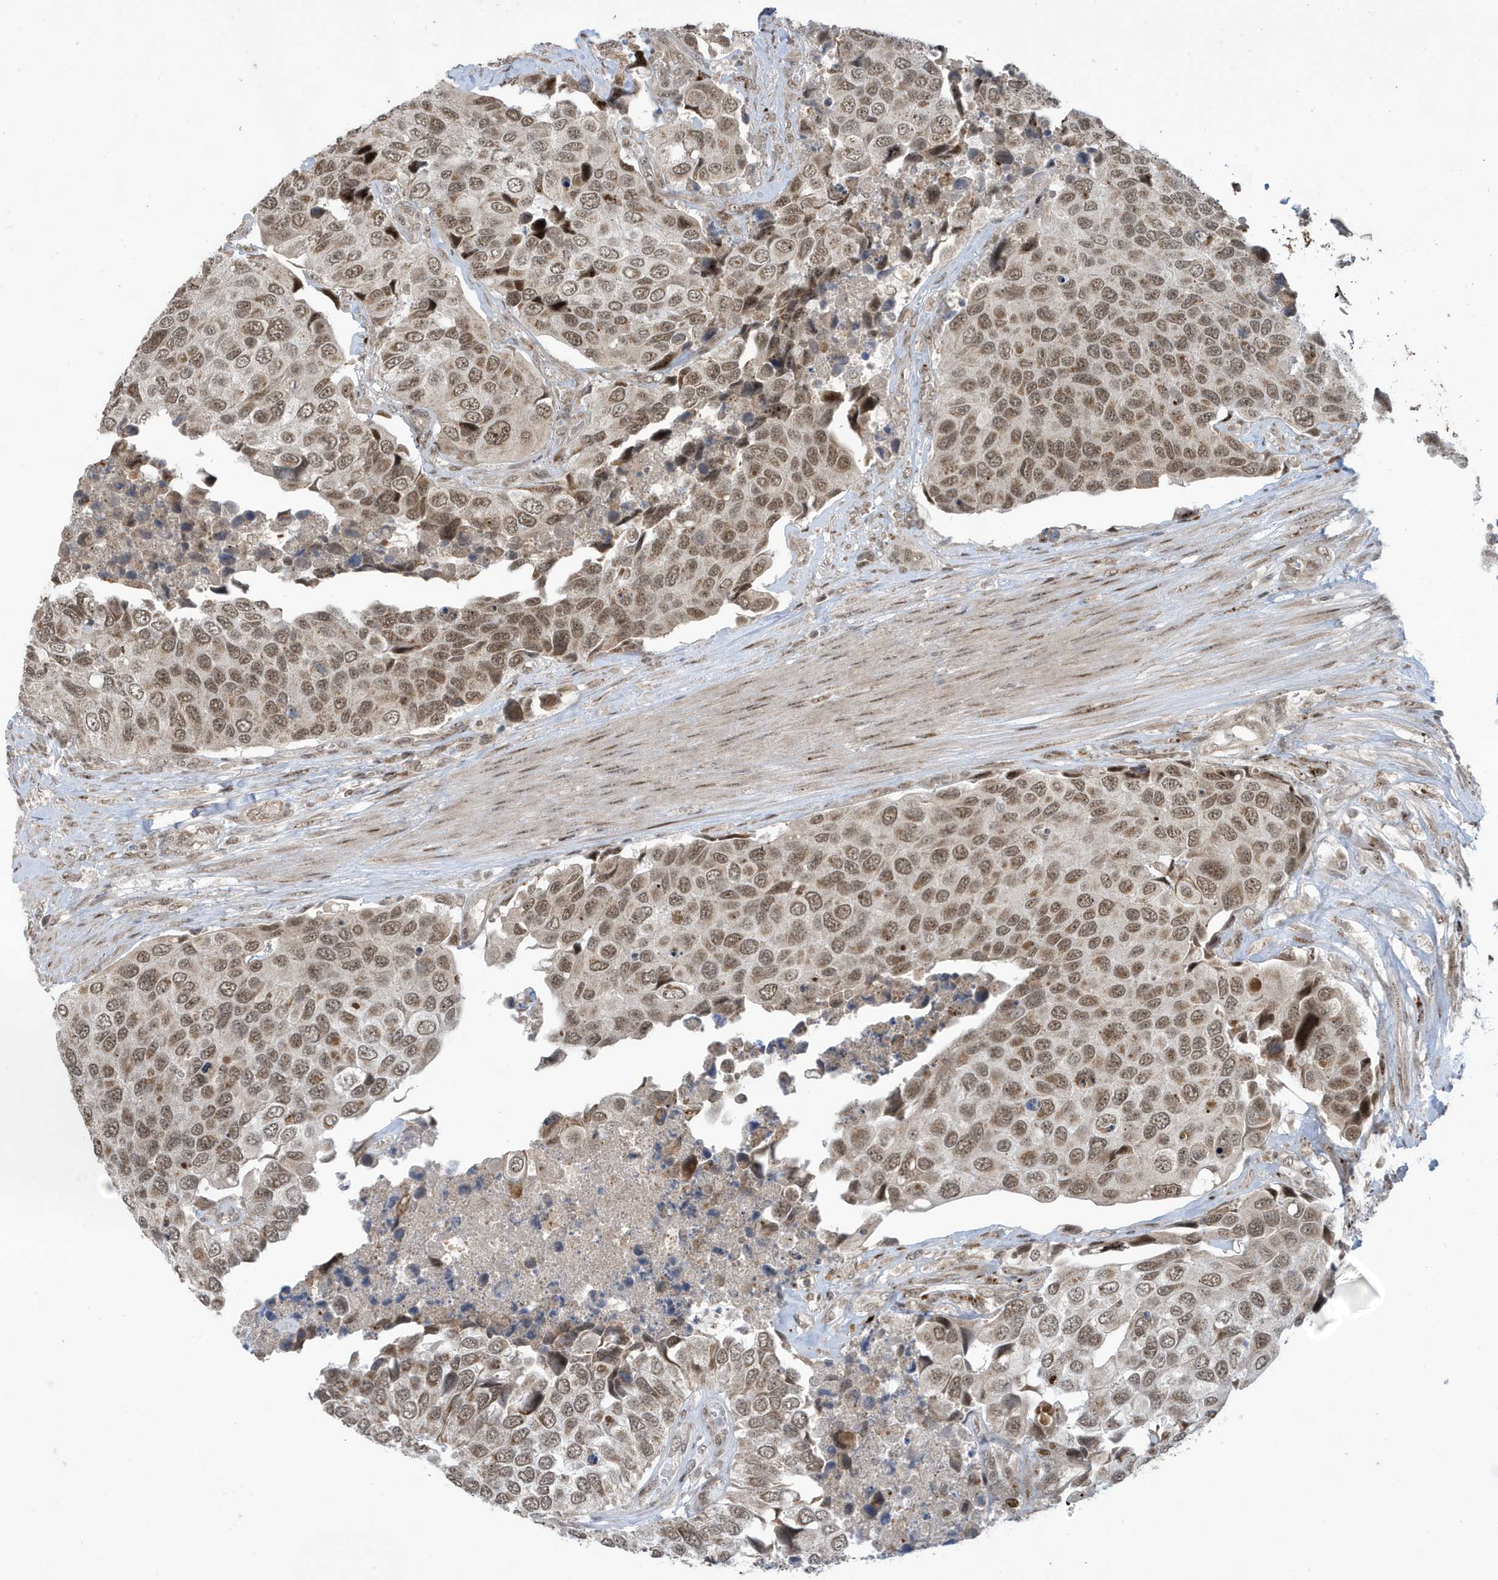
{"staining": {"intensity": "moderate", "quantity": ">75%", "location": "nuclear"}, "tissue": "urothelial cancer", "cell_type": "Tumor cells", "image_type": "cancer", "snomed": [{"axis": "morphology", "description": "Urothelial carcinoma, High grade"}, {"axis": "topography", "description": "Urinary bladder"}], "caption": "IHC histopathology image of neoplastic tissue: human urothelial cancer stained using immunohistochemistry (IHC) displays medium levels of moderate protein expression localized specifically in the nuclear of tumor cells, appearing as a nuclear brown color.", "gene": "FAM9B", "patient": {"sex": "male", "age": 74}}